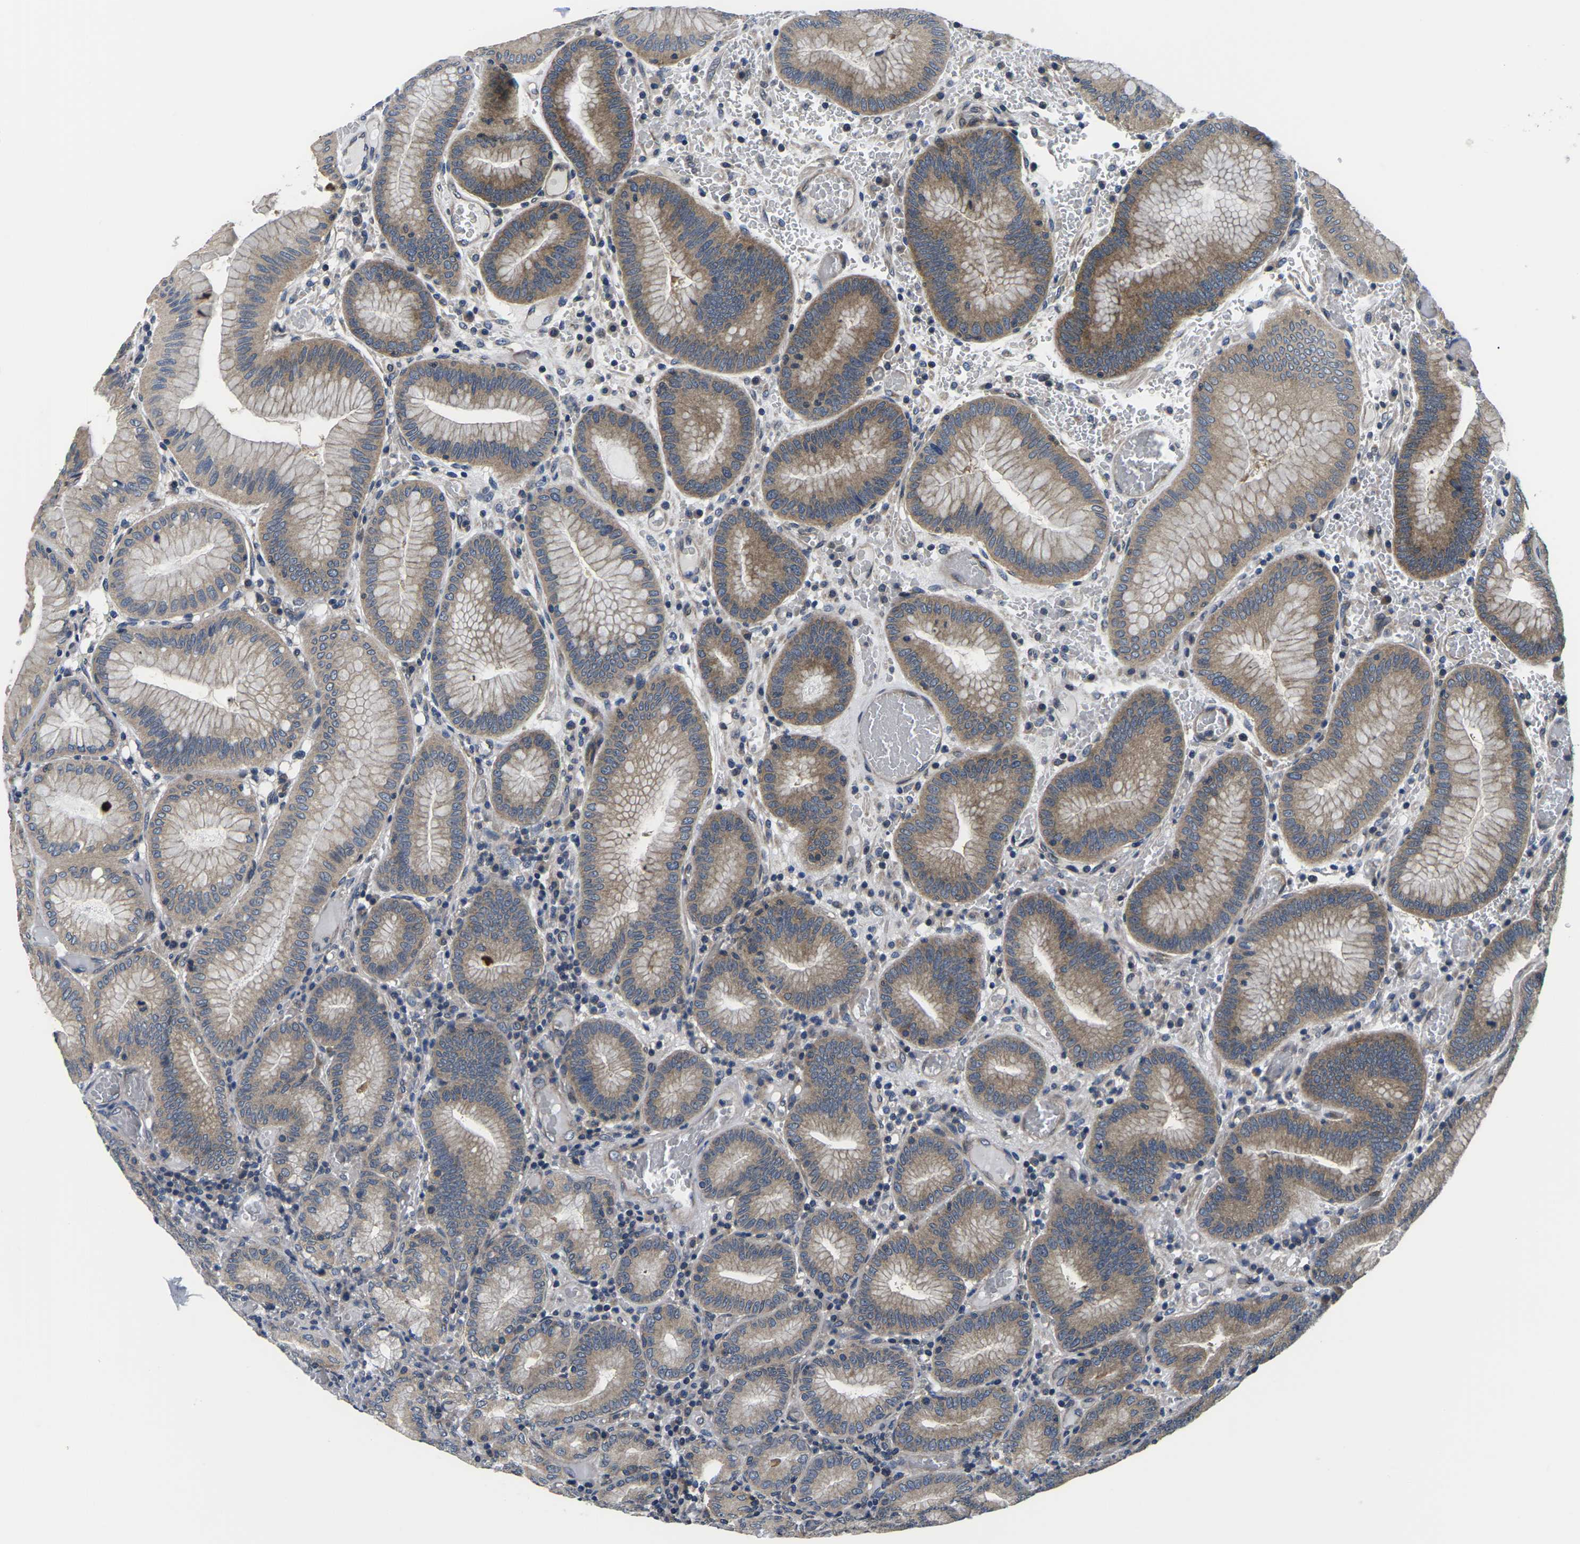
{"staining": {"intensity": "moderate", "quantity": ">75%", "location": "cytoplasmic/membranous"}, "tissue": "stomach", "cell_type": "Glandular cells", "image_type": "normal", "snomed": [{"axis": "morphology", "description": "Normal tissue, NOS"}, {"axis": "morphology", "description": "Carcinoid, malignant, NOS"}, {"axis": "topography", "description": "Stomach, upper"}], "caption": "IHC (DAB) staining of normal stomach exhibits moderate cytoplasmic/membranous protein positivity in approximately >75% of glandular cells.", "gene": "GSK3B", "patient": {"sex": "male", "age": 39}}